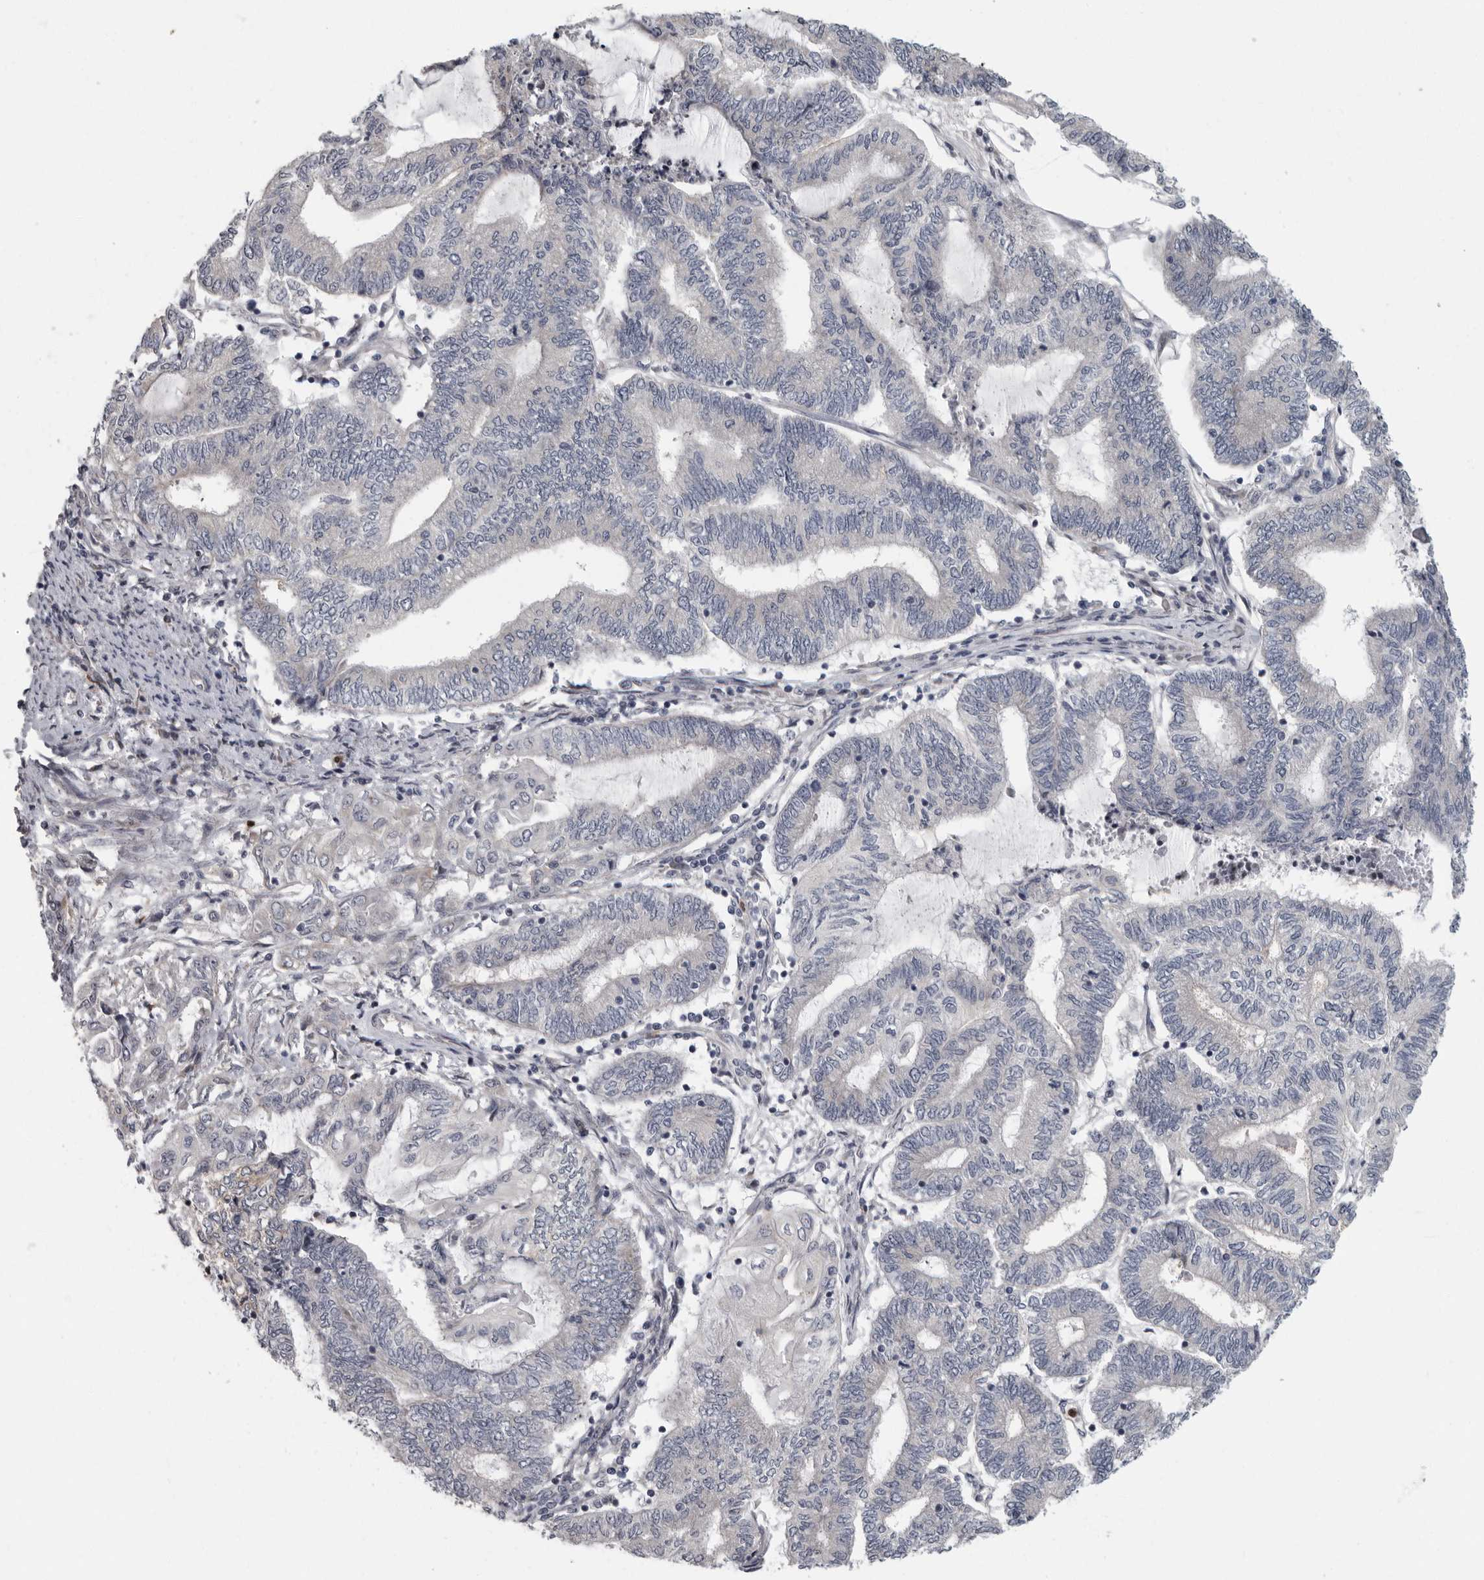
{"staining": {"intensity": "negative", "quantity": "none", "location": "none"}, "tissue": "endometrial cancer", "cell_type": "Tumor cells", "image_type": "cancer", "snomed": [{"axis": "morphology", "description": "Adenocarcinoma, NOS"}, {"axis": "topography", "description": "Uterus"}, {"axis": "topography", "description": "Endometrium"}], "caption": "Immunohistochemical staining of human endometrial adenocarcinoma displays no significant staining in tumor cells. The staining was performed using DAB to visualize the protein expression in brown, while the nuclei were stained in blue with hematoxylin (Magnification: 20x).", "gene": "PDCD11", "patient": {"sex": "female", "age": 70}}